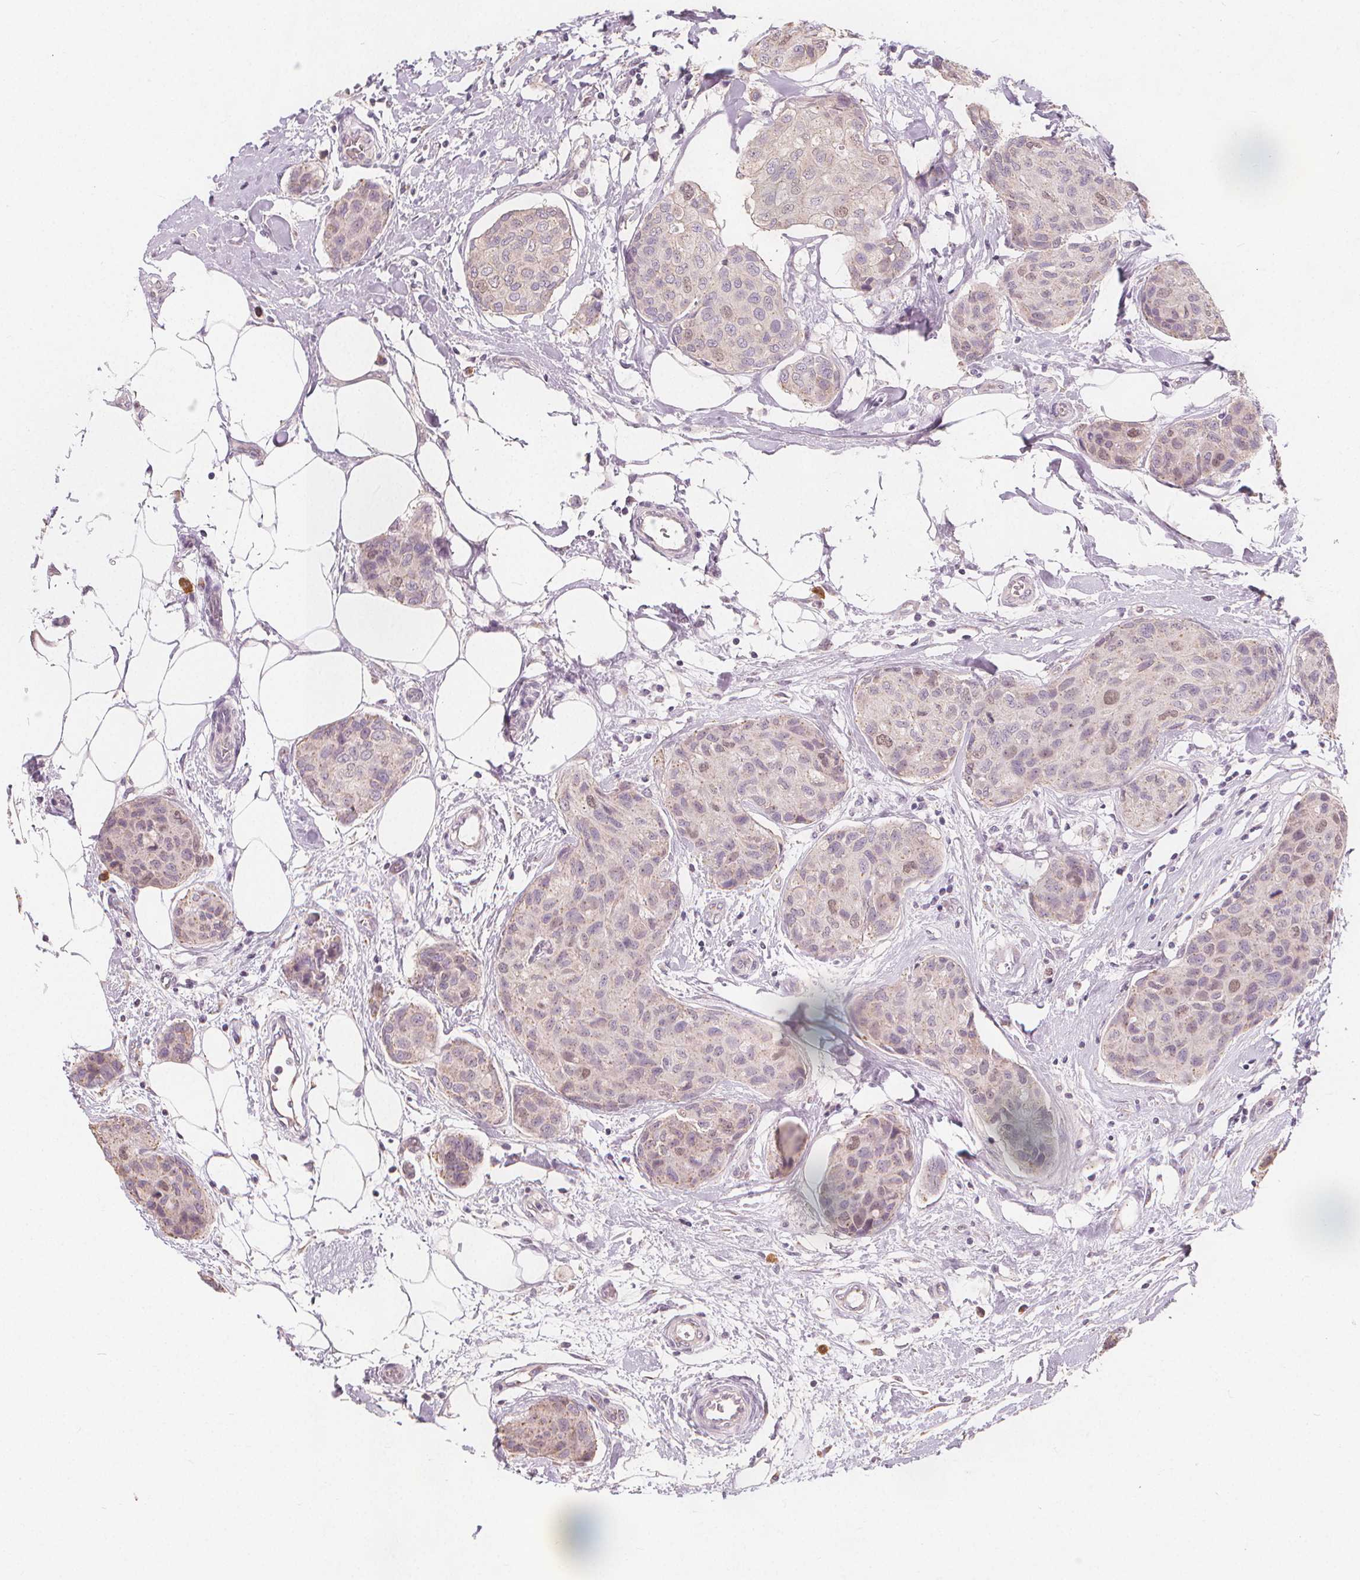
{"staining": {"intensity": "negative", "quantity": "none", "location": "none"}, "tissue": "breast cancer", "cell_type": "Tumor cells", "image_type": "cancer", "snomed": [{"axis": "morphology", "description": "Duct carcinoma"}, {"axis": "topography", "description": "Breast"}], "caption": "Immunohistochemistry (IHC) of breast cancer displays no expression in tumor cells.", "gene": "TIPIN", "patient": {"sex": "female", "age": 80}}